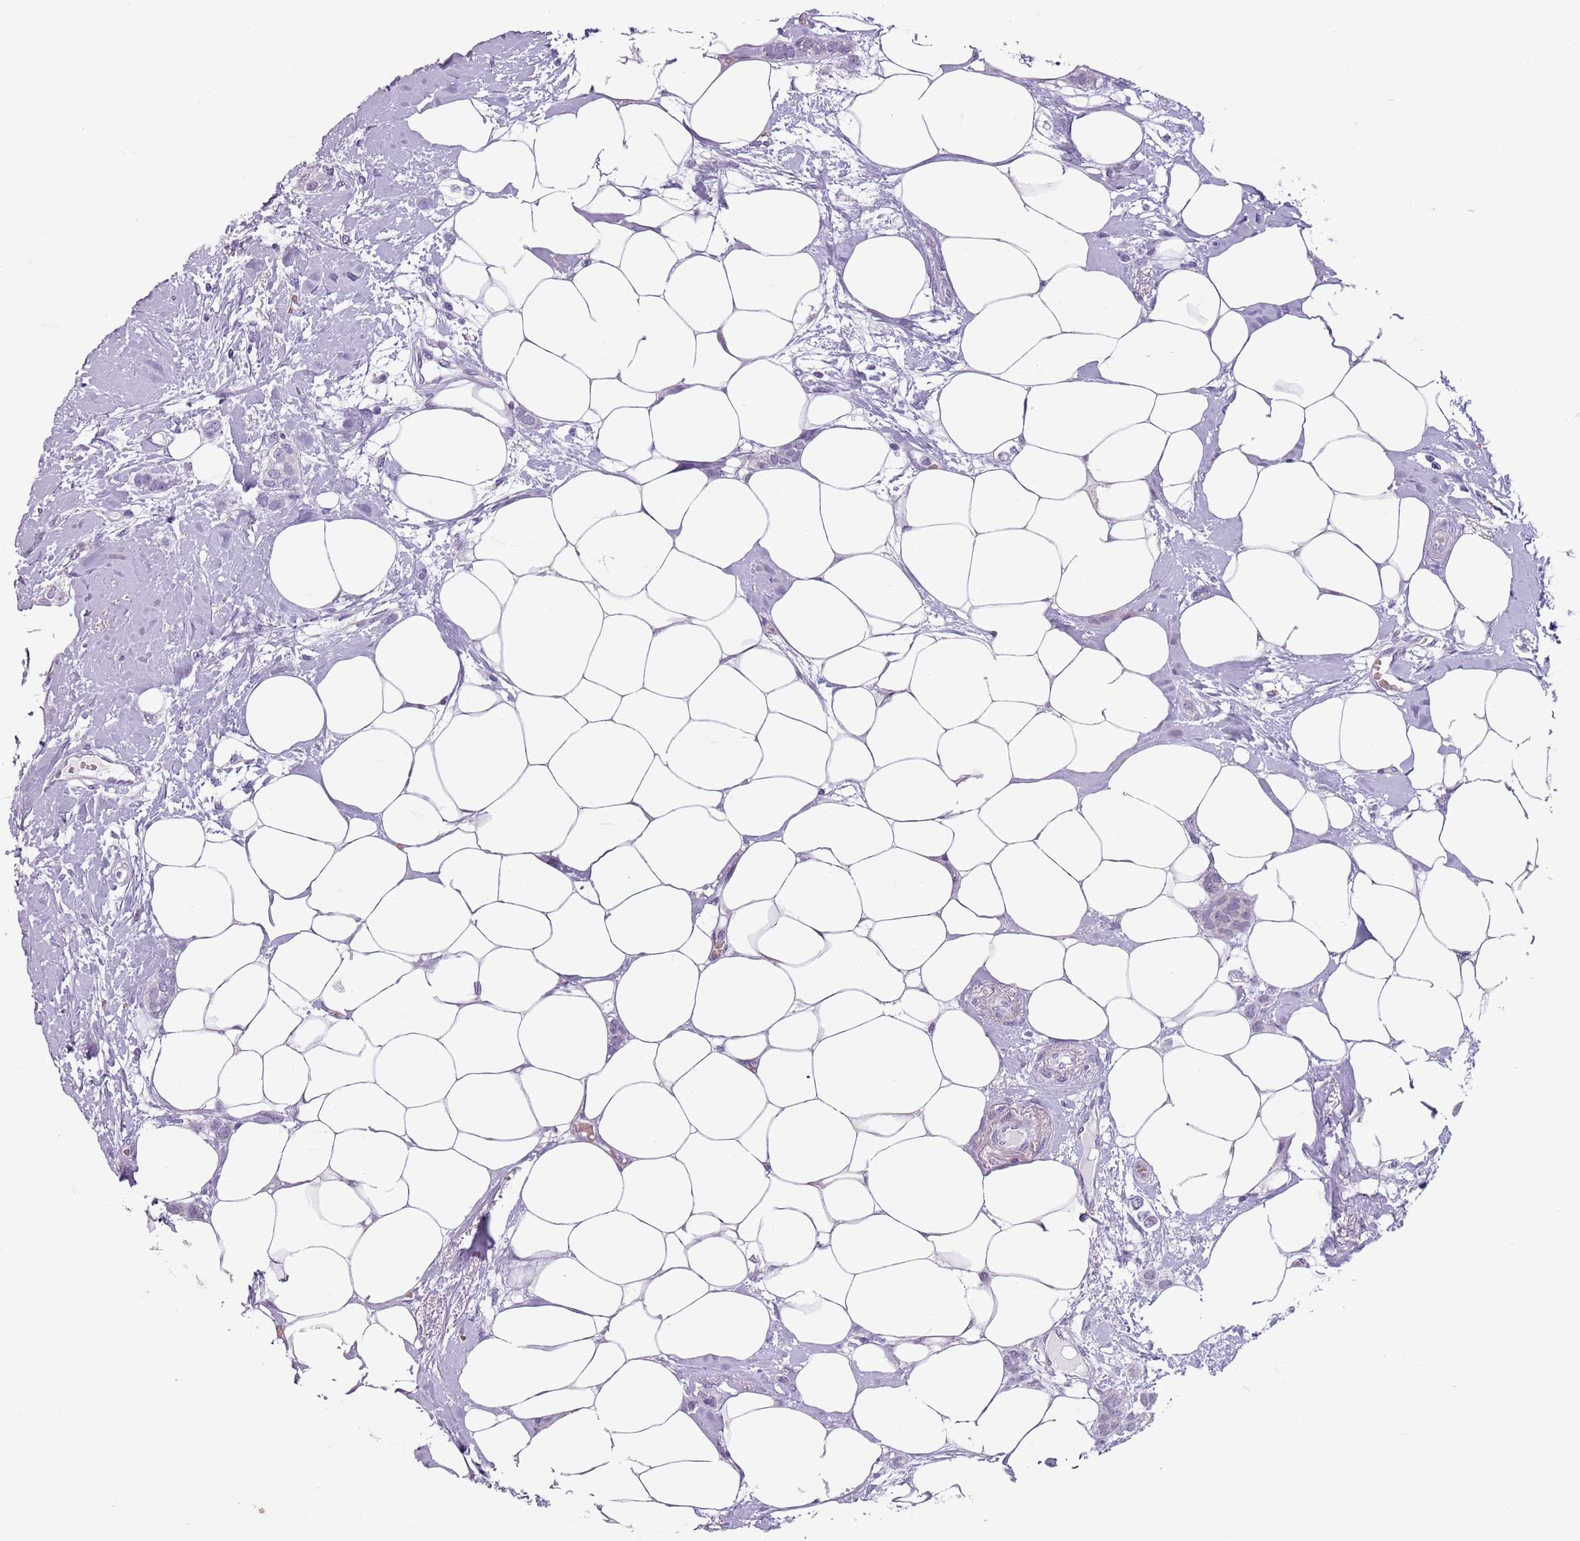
{"staining": {"intensity": "negative", "quantity": "none", "location": "none"}, "tissue": "breast cancer", "cell_type": "Tumor cells", "image_type": "cancer", "snomed": [{"axis": "morphology", "description": "Duct carcinoma"}, {"axis": "topography", "description": "Breast"}], "caption": "This is a micrograph of immunohistochemistry staining of breast cancer, which shows no expression in tumor cells.", "gene": "SPESP1", "patient": {"sex": "female", "age": 72}}